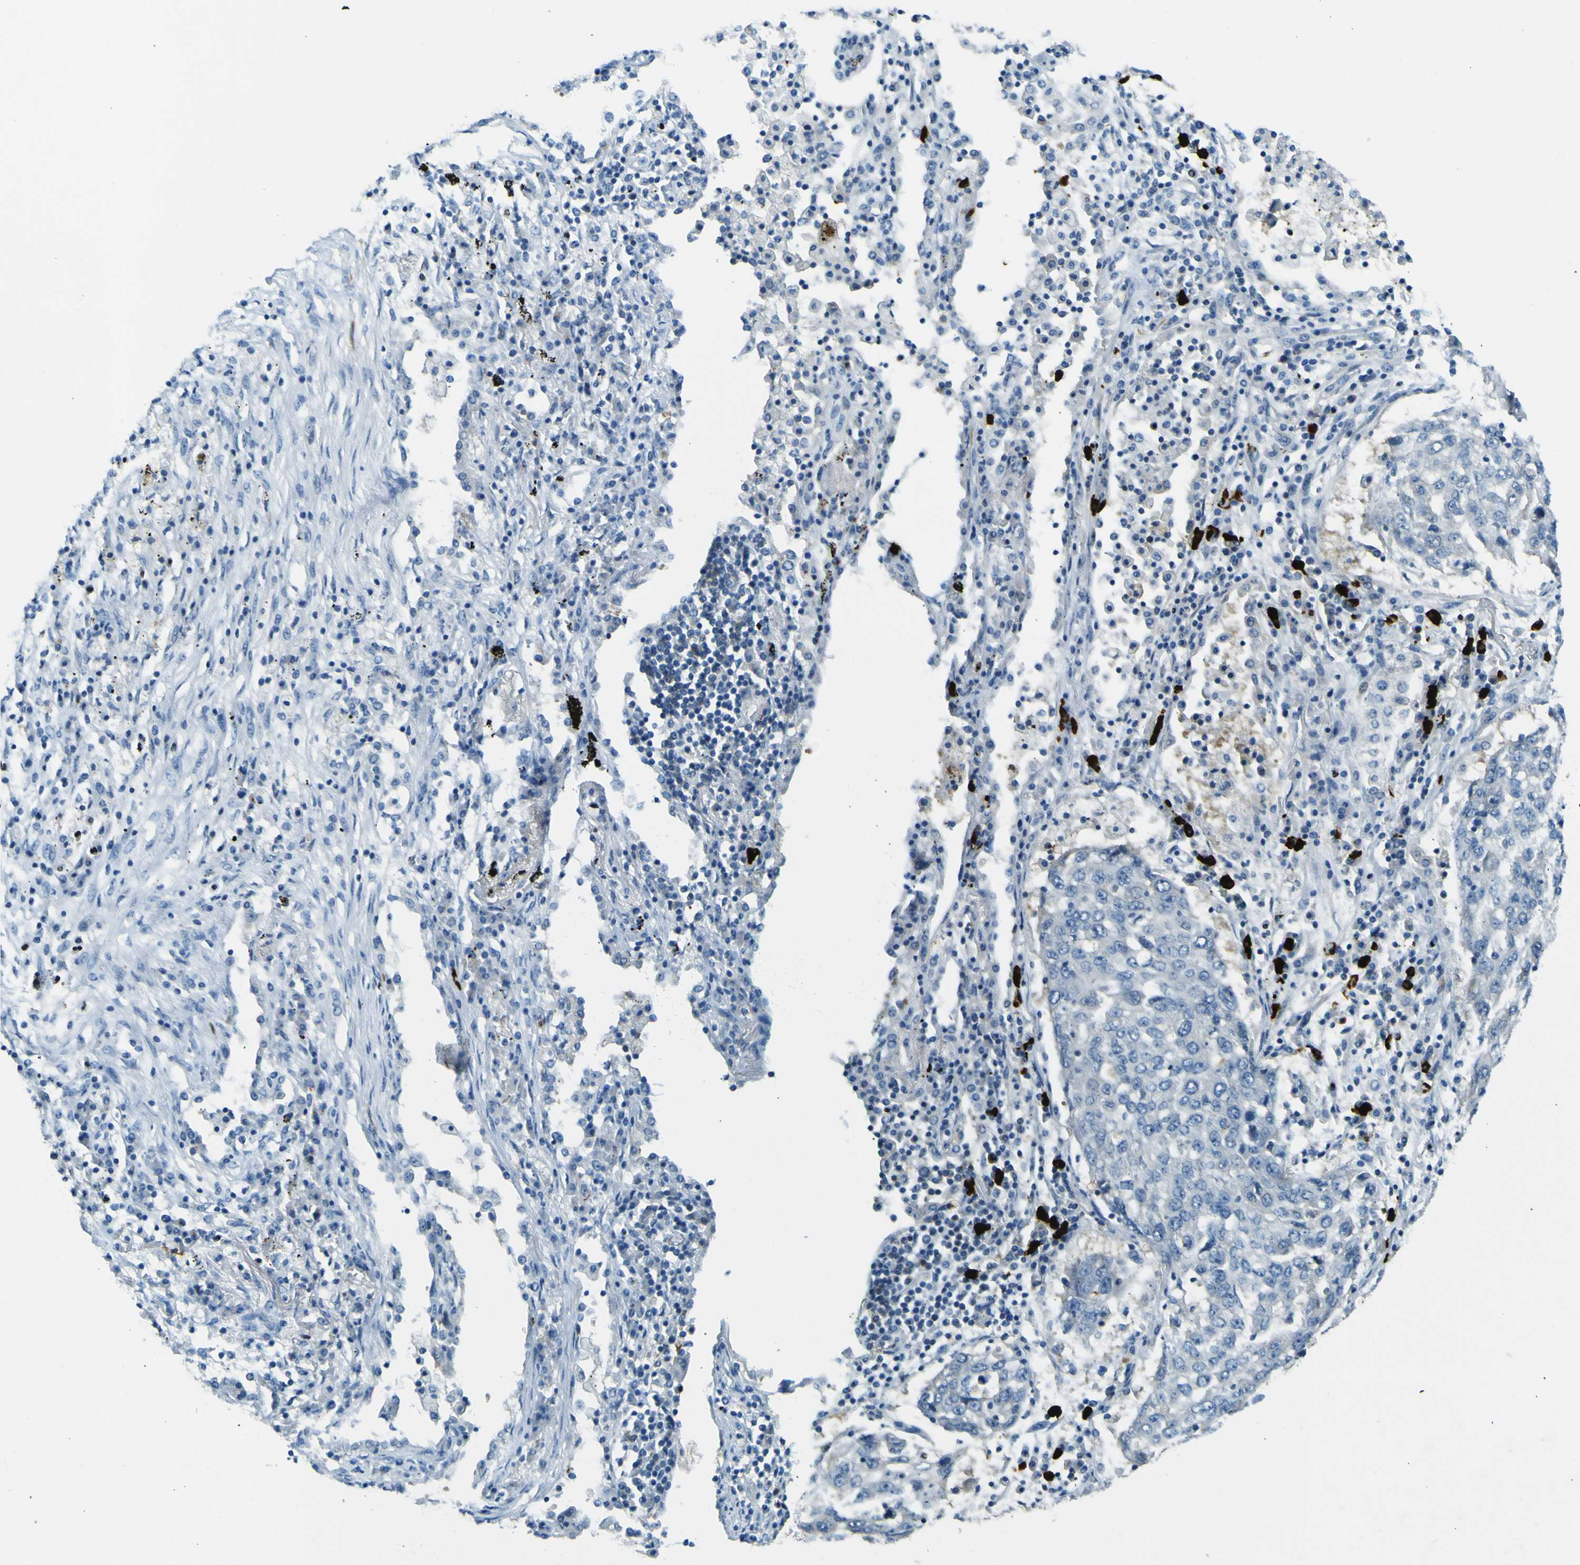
{"staining": {"intensity": "negative", "quantity": "none", "location": "none"}, "tissue": "lung cancer", "cell_type": "Tumor cells", "image_type": "cancer", "snomed": [{"axis": "morphology", "description": "Squamous cell carcinoma, NOS"}, {"axis": "topography", "description": "Lung"}], "caption": "IHC histopathology image of neoplastic tissue: lung cancer stained with DAB (3,3'-diaminobenzidine) demonstrates no significant protein positivity in tumor cells.", "gene": "SORCS1", "patient": {"sex": "female", "age": 63}}